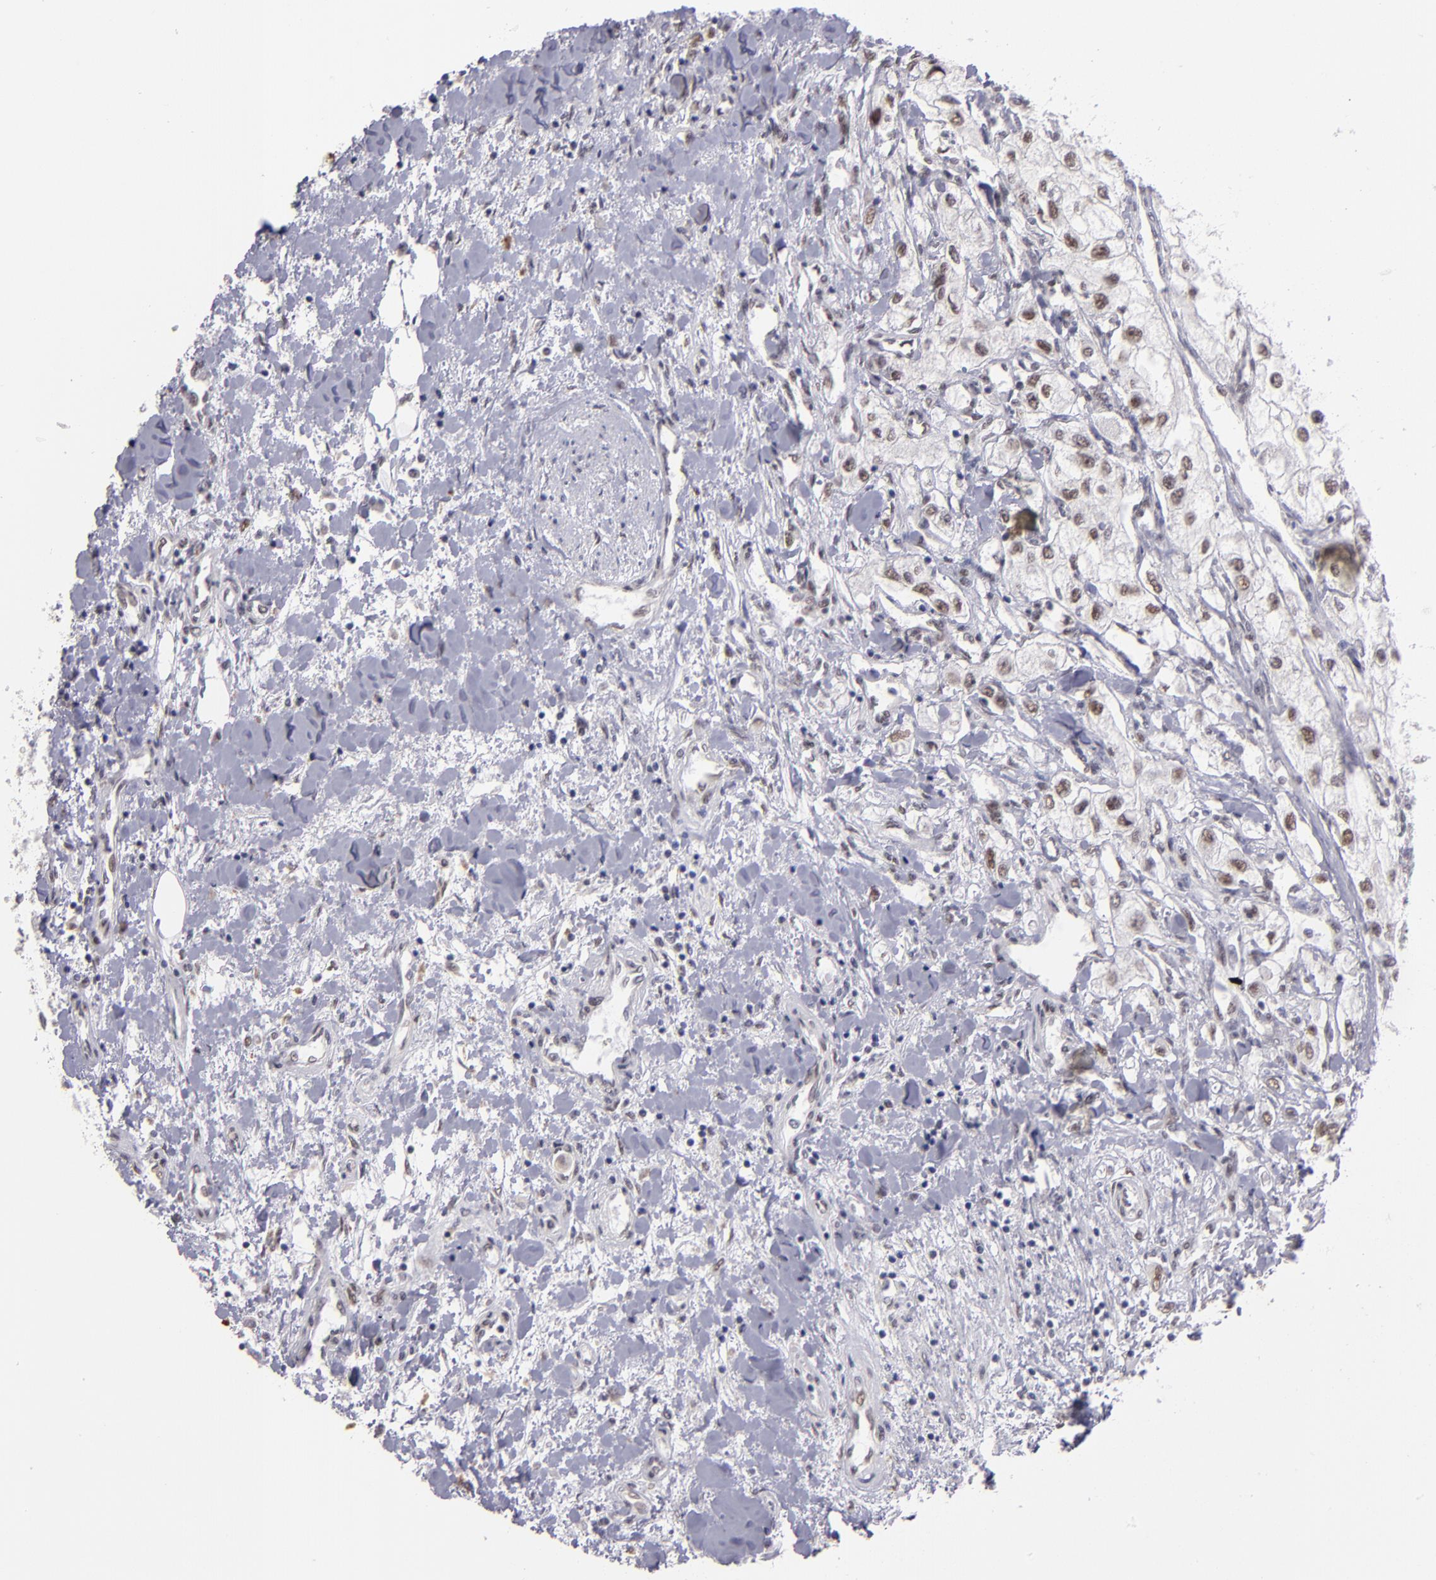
{"staining": {"intensity": "weak", "quantity": "<25%", "location": "nuclear"}, "tissue": "renal cancer", "cell_type": "Tumor cells", "image_type": "cancer", "snomed": [{"axis": "morphology", "description": "Adenocarcinoma, NOS"}, {"axis": "topography", "description": "Kidney"}], "caption": "Tumor cells show no significant protein positivity in renal adenocarcinoma. (DAB immunohistochemistry (IHC) visualized using brightfield microscopy, high magnification).", "gene": "OTUB2", "patient": {"sex": "male", "age": 57}}